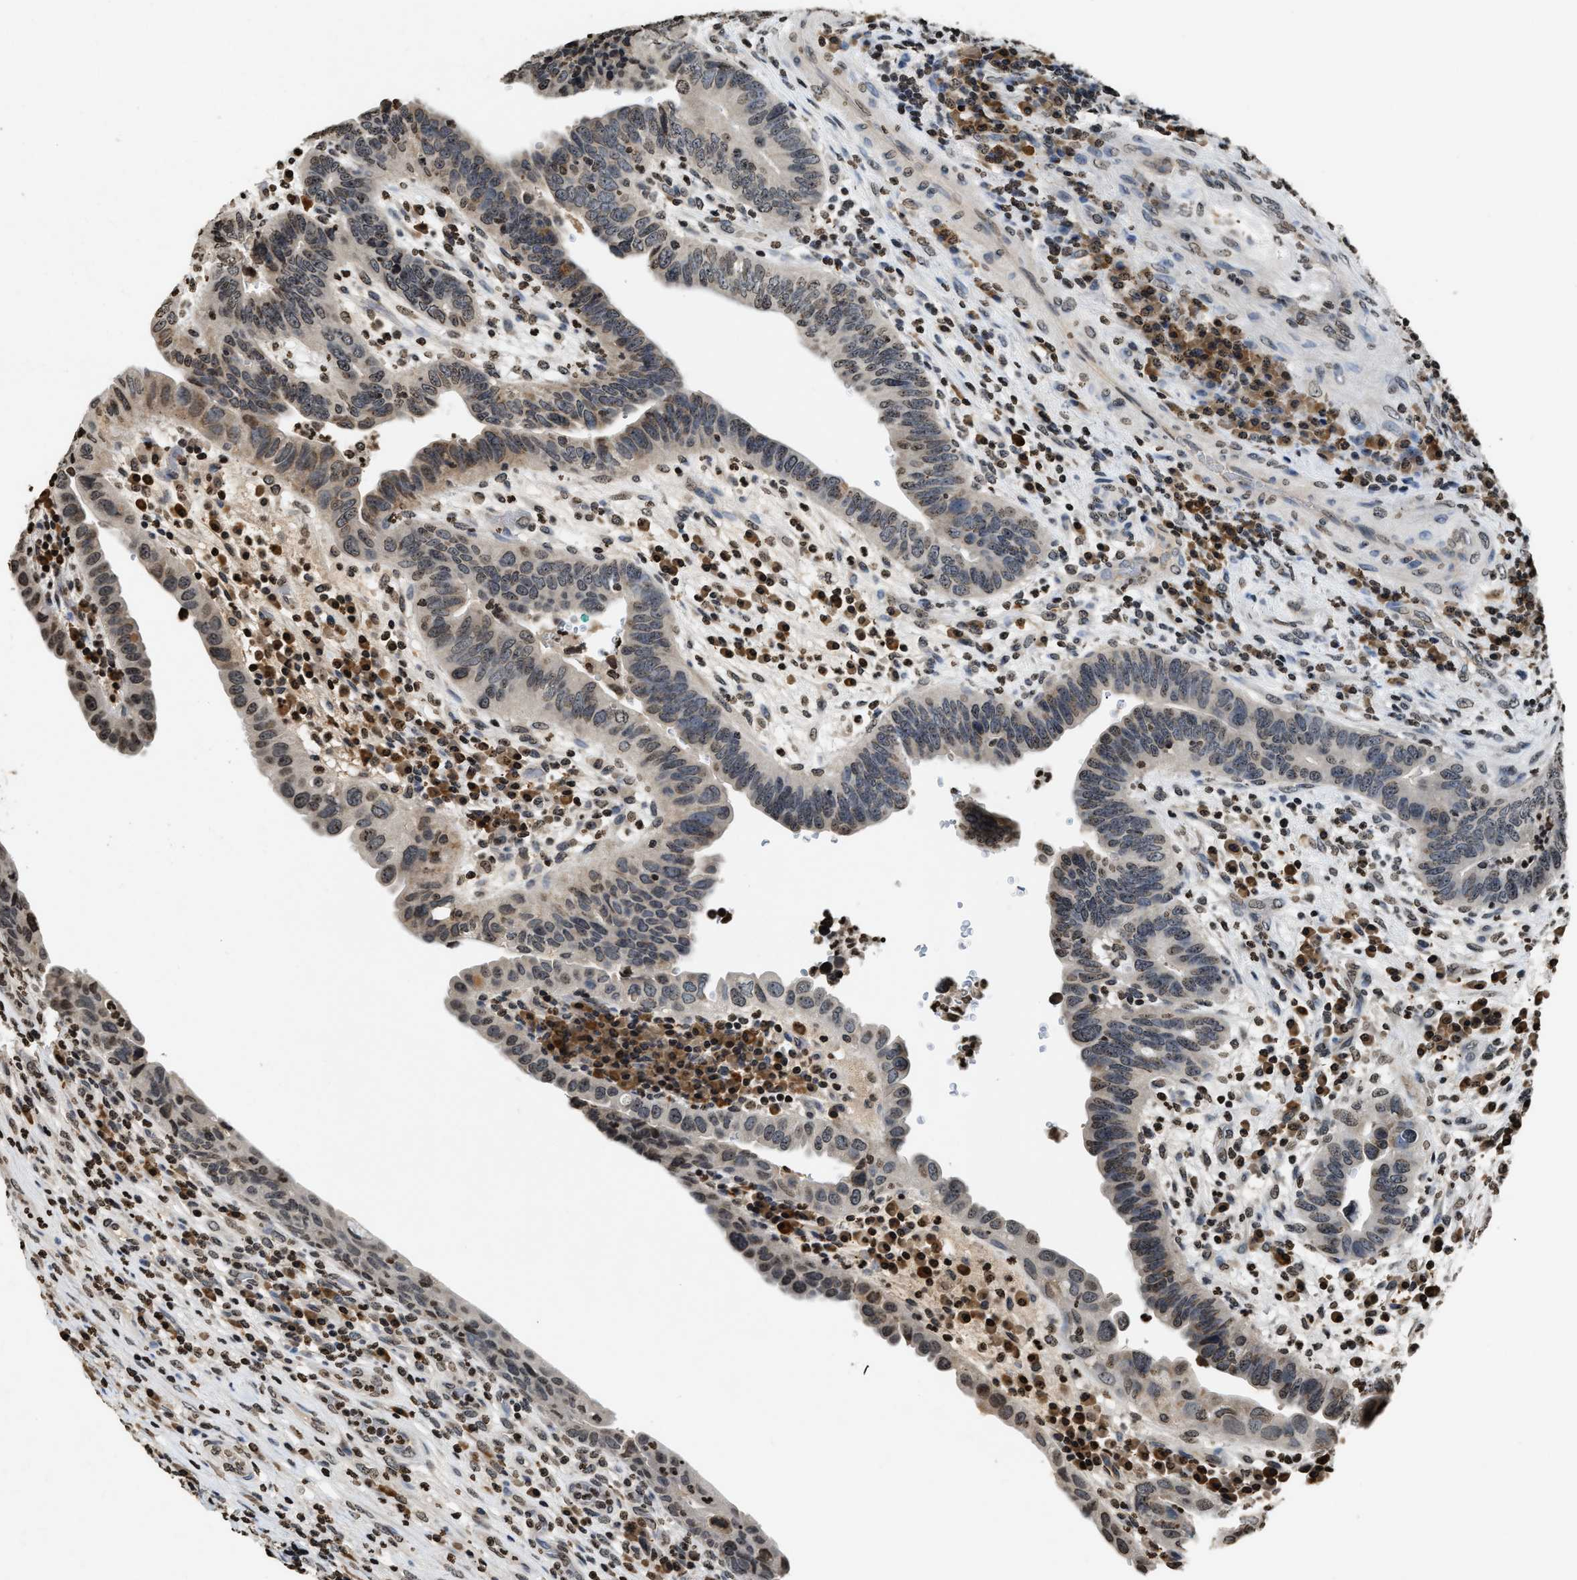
{"staining": {"intensity": "weak", "quantity": "<25%", "location": "cytoplasmic/membranous,nuclear"}, "tissue": "urothelial cancer", "cell_type": "Tumor cells", "image_type": "cancer", "snomed": [{"axis": "morphology", "description": "Urothelial carcinoma, High grade"}, {"axis": "topography", "description": "Urinary bladder"}], "caption": "A photomicrograph of urothelial cancer stained for a protein shows no brown staining in tumor cells.", "gene": "DNASE1L3", "patient": {"sex": "female", "age": 82}}